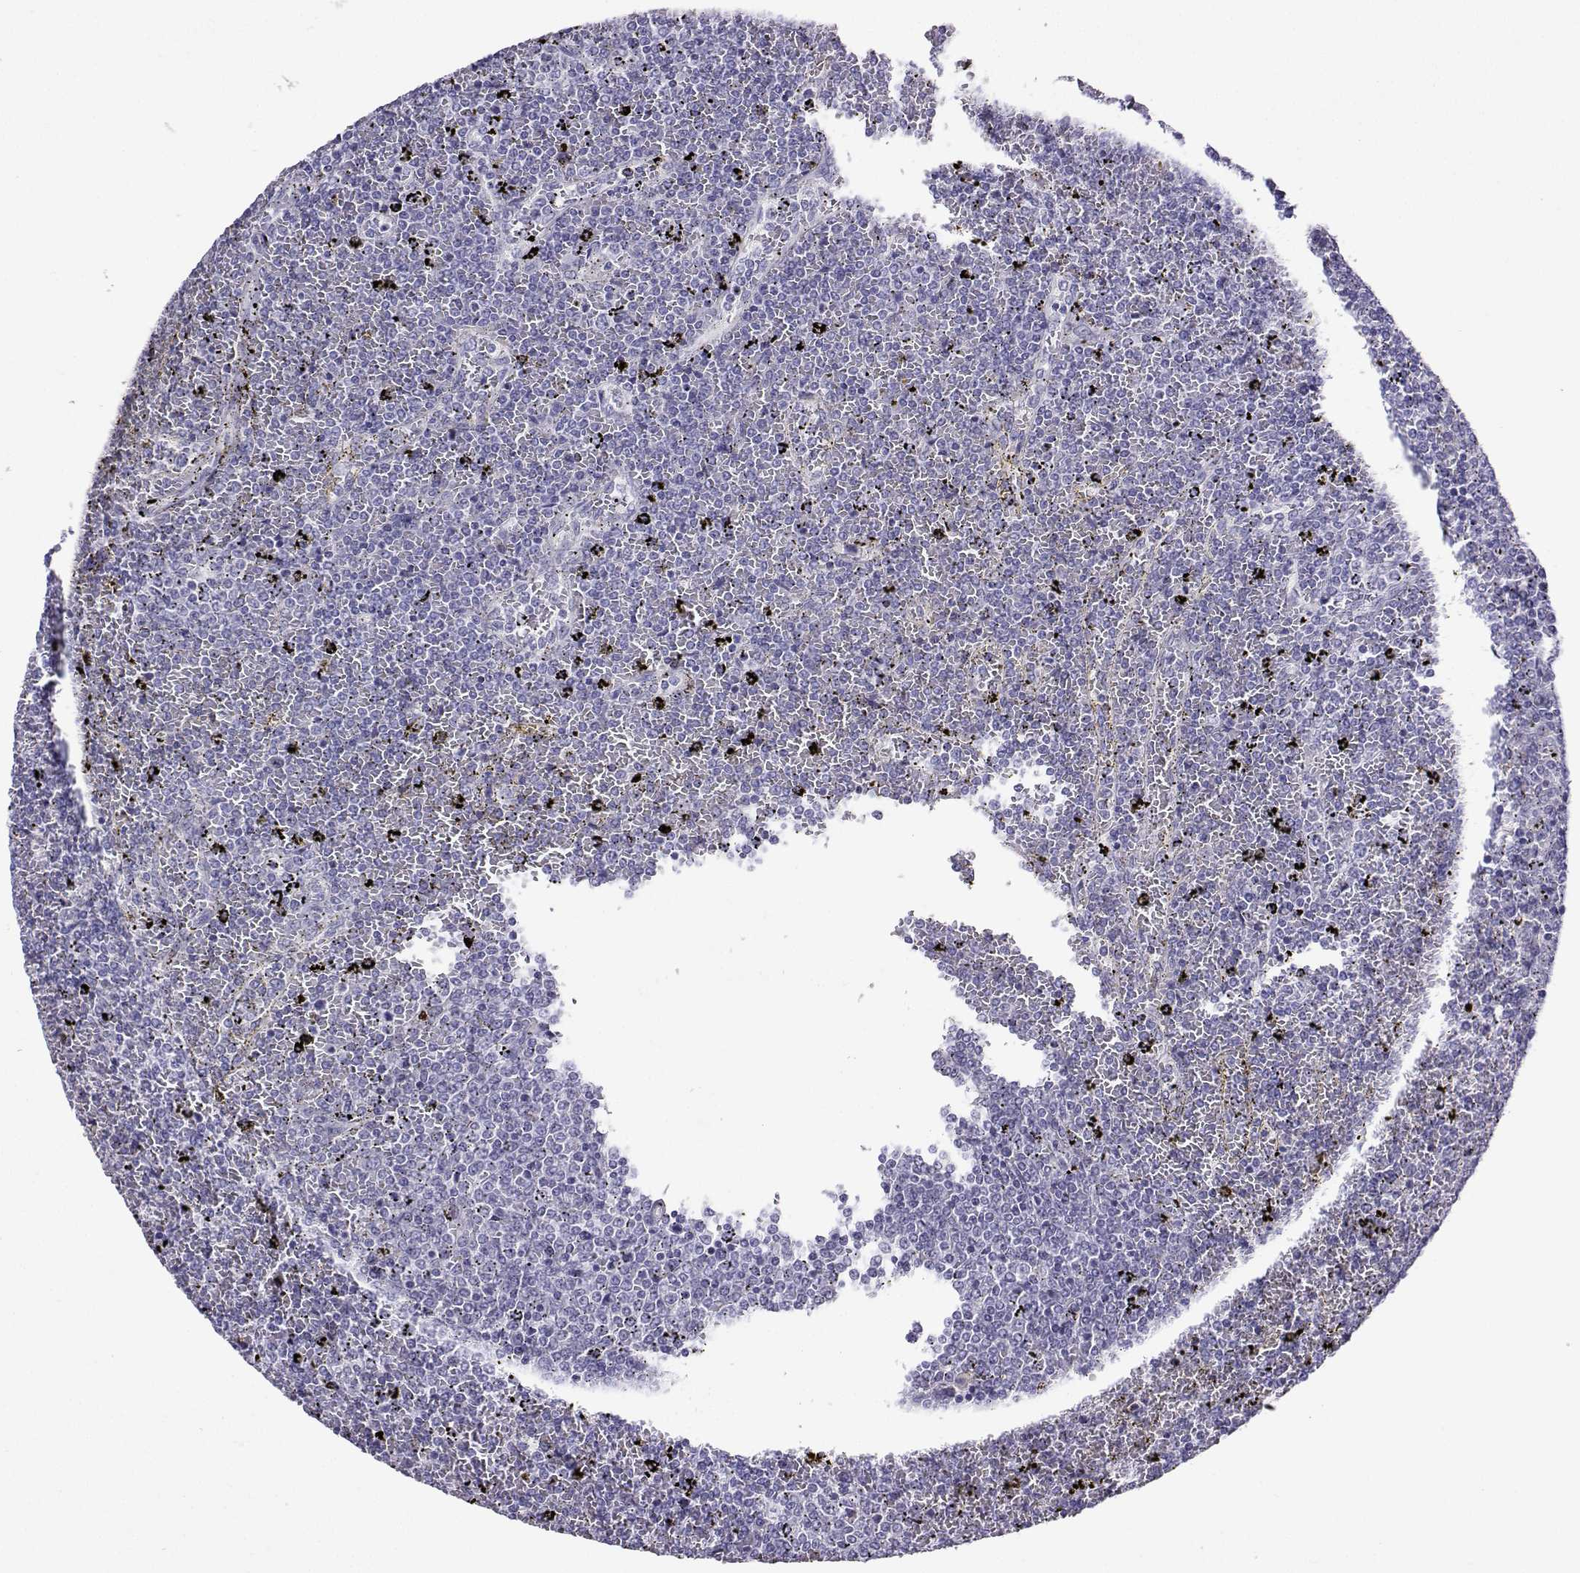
{"staining": {"intensity": "negative", "quantity": "none", "location": "none"}, "tissue": "lymphoma", "cell_type": "Tumor cells", "image_type": "cancer", "snomed": [{"axis": "morphology", "description": "Malignant lymphoma, non-Hodgkin's type, Low grade"}, {"axis": "topography", "description": "Spleen"}], "caption": "This photomicrograph is of malignant lymphoma, non-Hodgkin's type (low-grade) stained with immunohistochemistry (IHC) to label a protein in brown with the nuclei are counter-stained blue. There is no staining in tumor cells.", "gene": "FBXO24", "patient": {"sex": "female", "age": 77}}